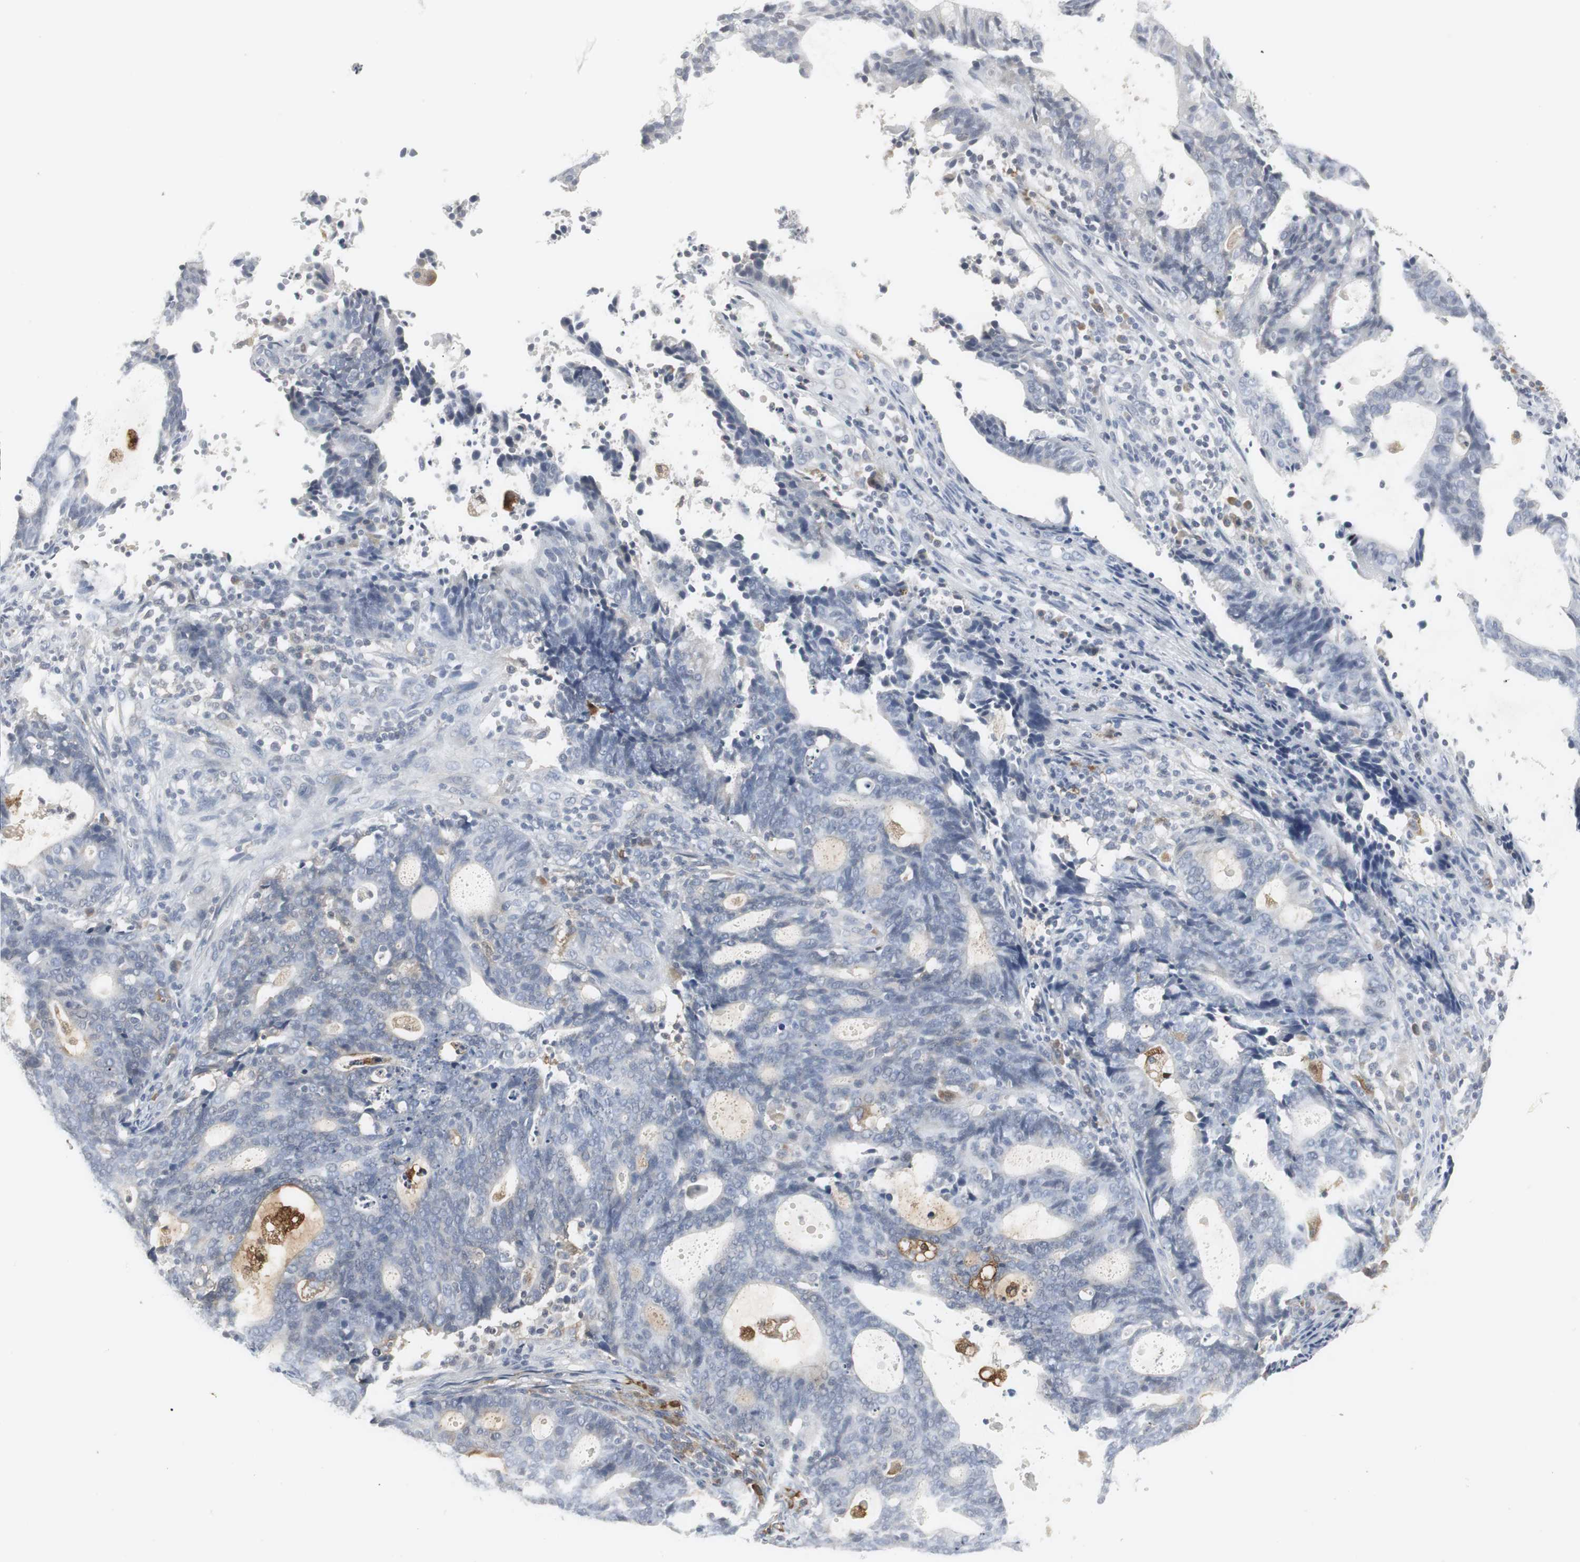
{"staining": {"intensity": "negative", "quantity": "none", "location": "none"}, "tissue": "endometrial cancer", "cell_type": "Tumor cells", "image_type": "cancer", "snomed": [{"axis": "morphology", "description": "Adenocarcinoma, NOS"}, {"axis": "topography", "description": "Uterus"}], "caption": "DAB (3,3'-diaminobenzidine) immunohistochemical staining of endometrial cancer (adenocarcinoma) displays no significant expression in tumor cells. Nuclei are stained in blue.", "gene": "PI15", "patient": {"sex": "female", "age": 83}}